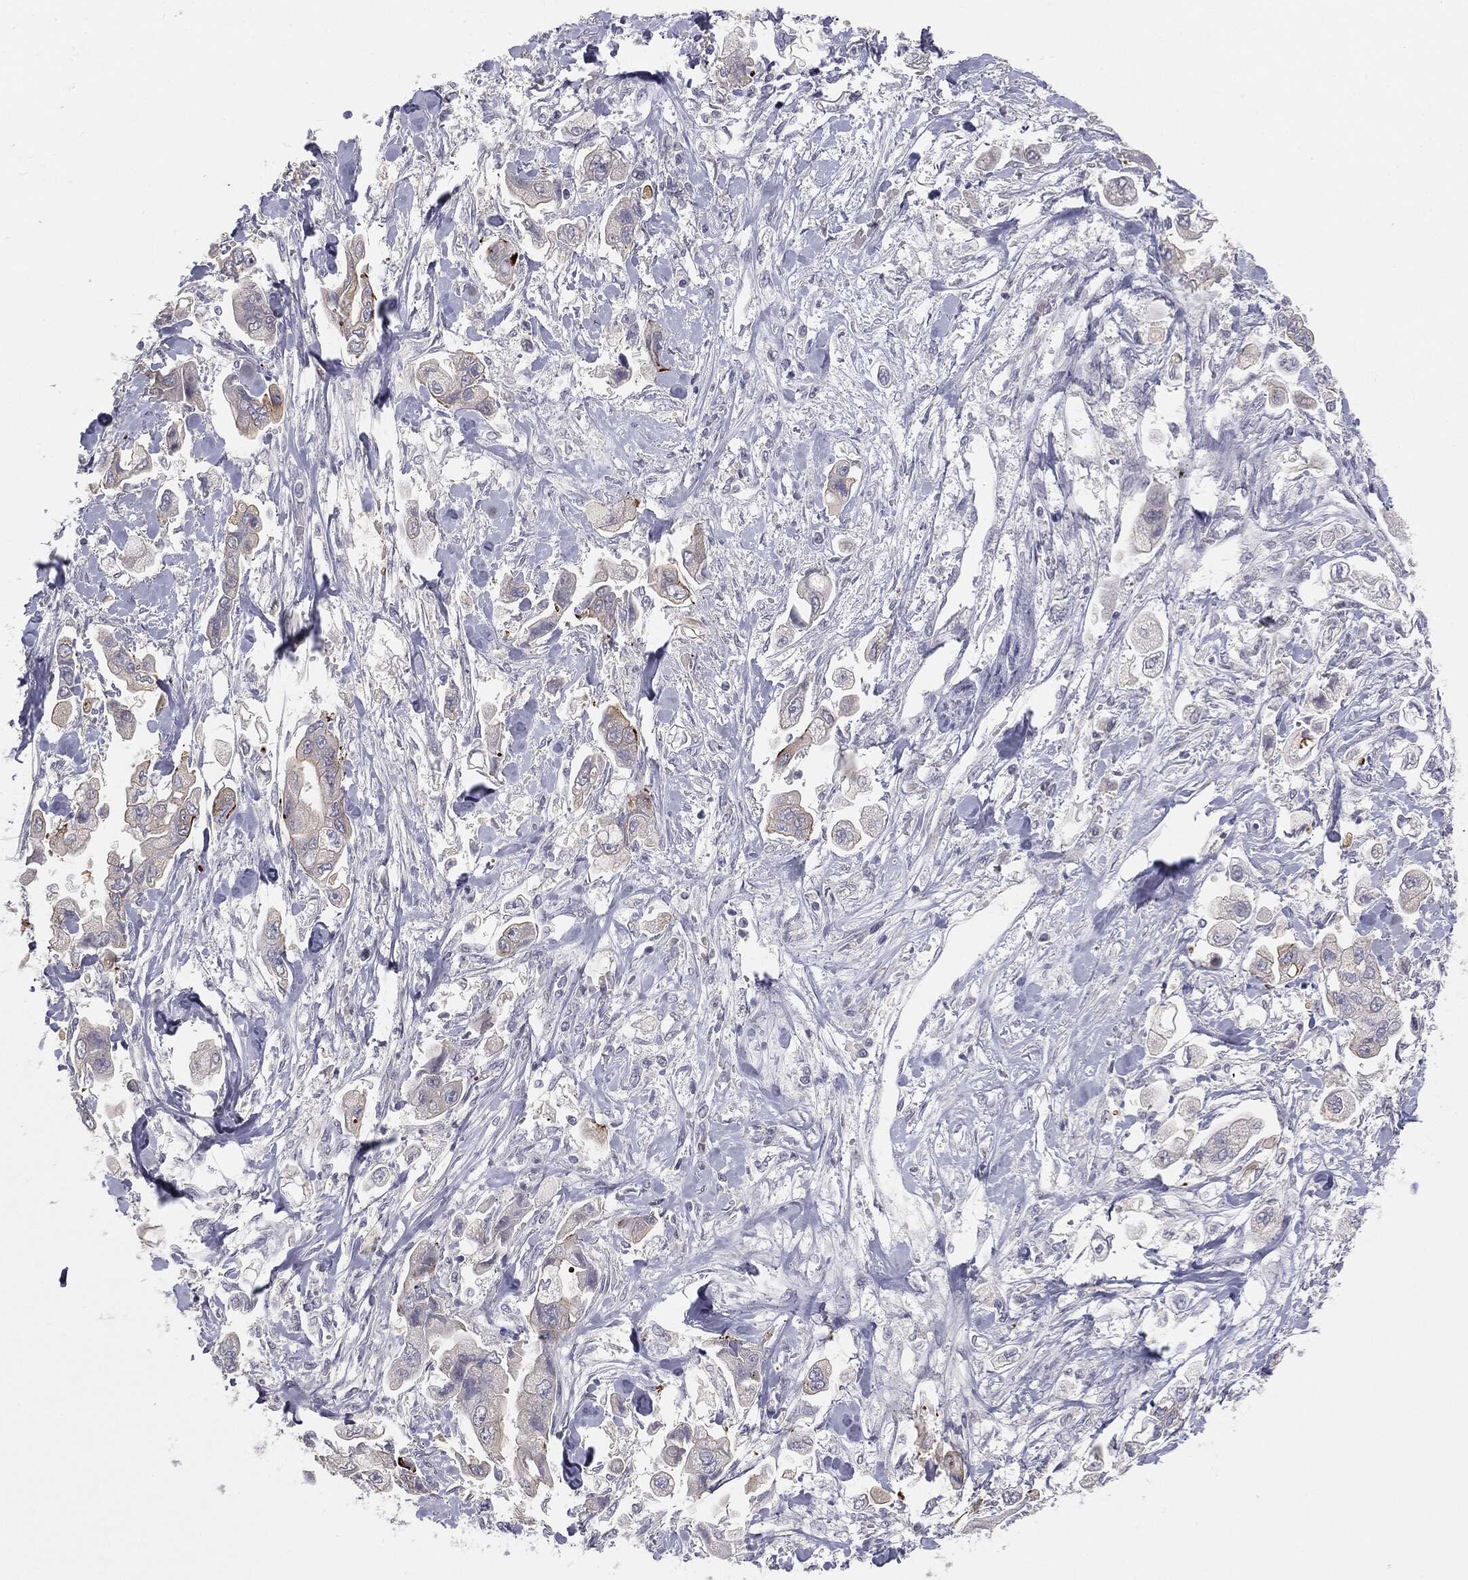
{"staining": {"intensity": "negative", "quantity": "none", "location": "none"}, "tissue": "stomach cancer", "cell_type": "Tumor cells", "image_type": "cancer", "snomed": [{"axis": "morphology", "description": "Adenocarcinoma, NOS"}, {"axis": "topography", "description": "Stomach"}], "caption": "Tumor cells are negative for protein expression in human stomach cancer. (DAB (3,3'-diaminobenzidine) IHC with hematoxylin counter stain).", "gene": "MUC1", "patient": {"sex": "male", "age": 62}}